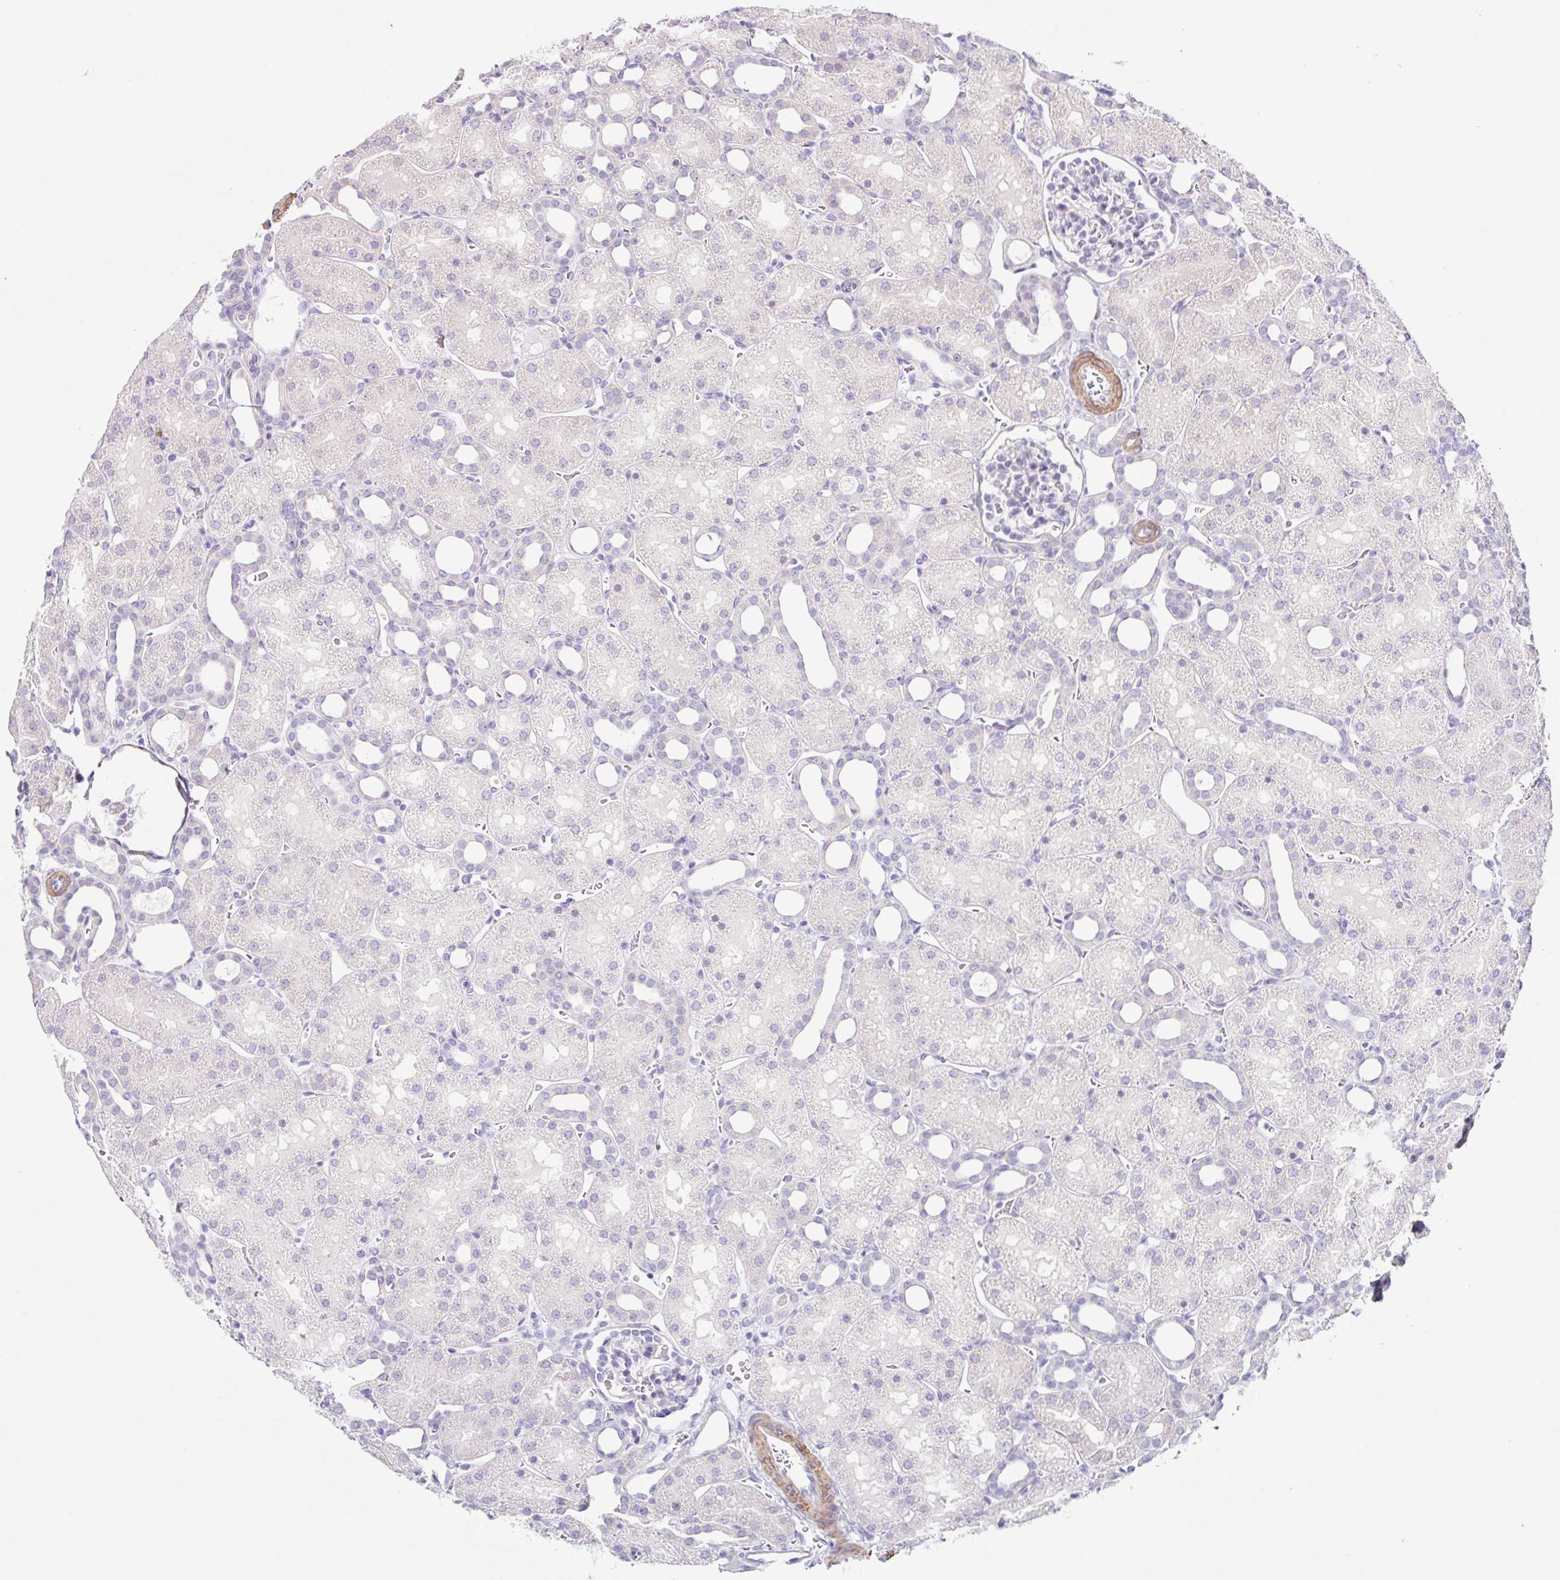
{"staining": {"intensity": "negative", "quantity": "none", "location": "none"}, "tissue": "kidney", "cell_type": "Cells in glomeruli", "image_type": "normal", "snomed": [{"axis": "morphology", "description": "Normal tissue, NOS"}, {"axis": "topography", "description": "Kidney"}], "caption": "The photomicrograph exhibits no staining of cells in glomeruli in unremarkable kidney.", "gene": "DCAF17", "patient": {"sex": "male", "age": 2}}